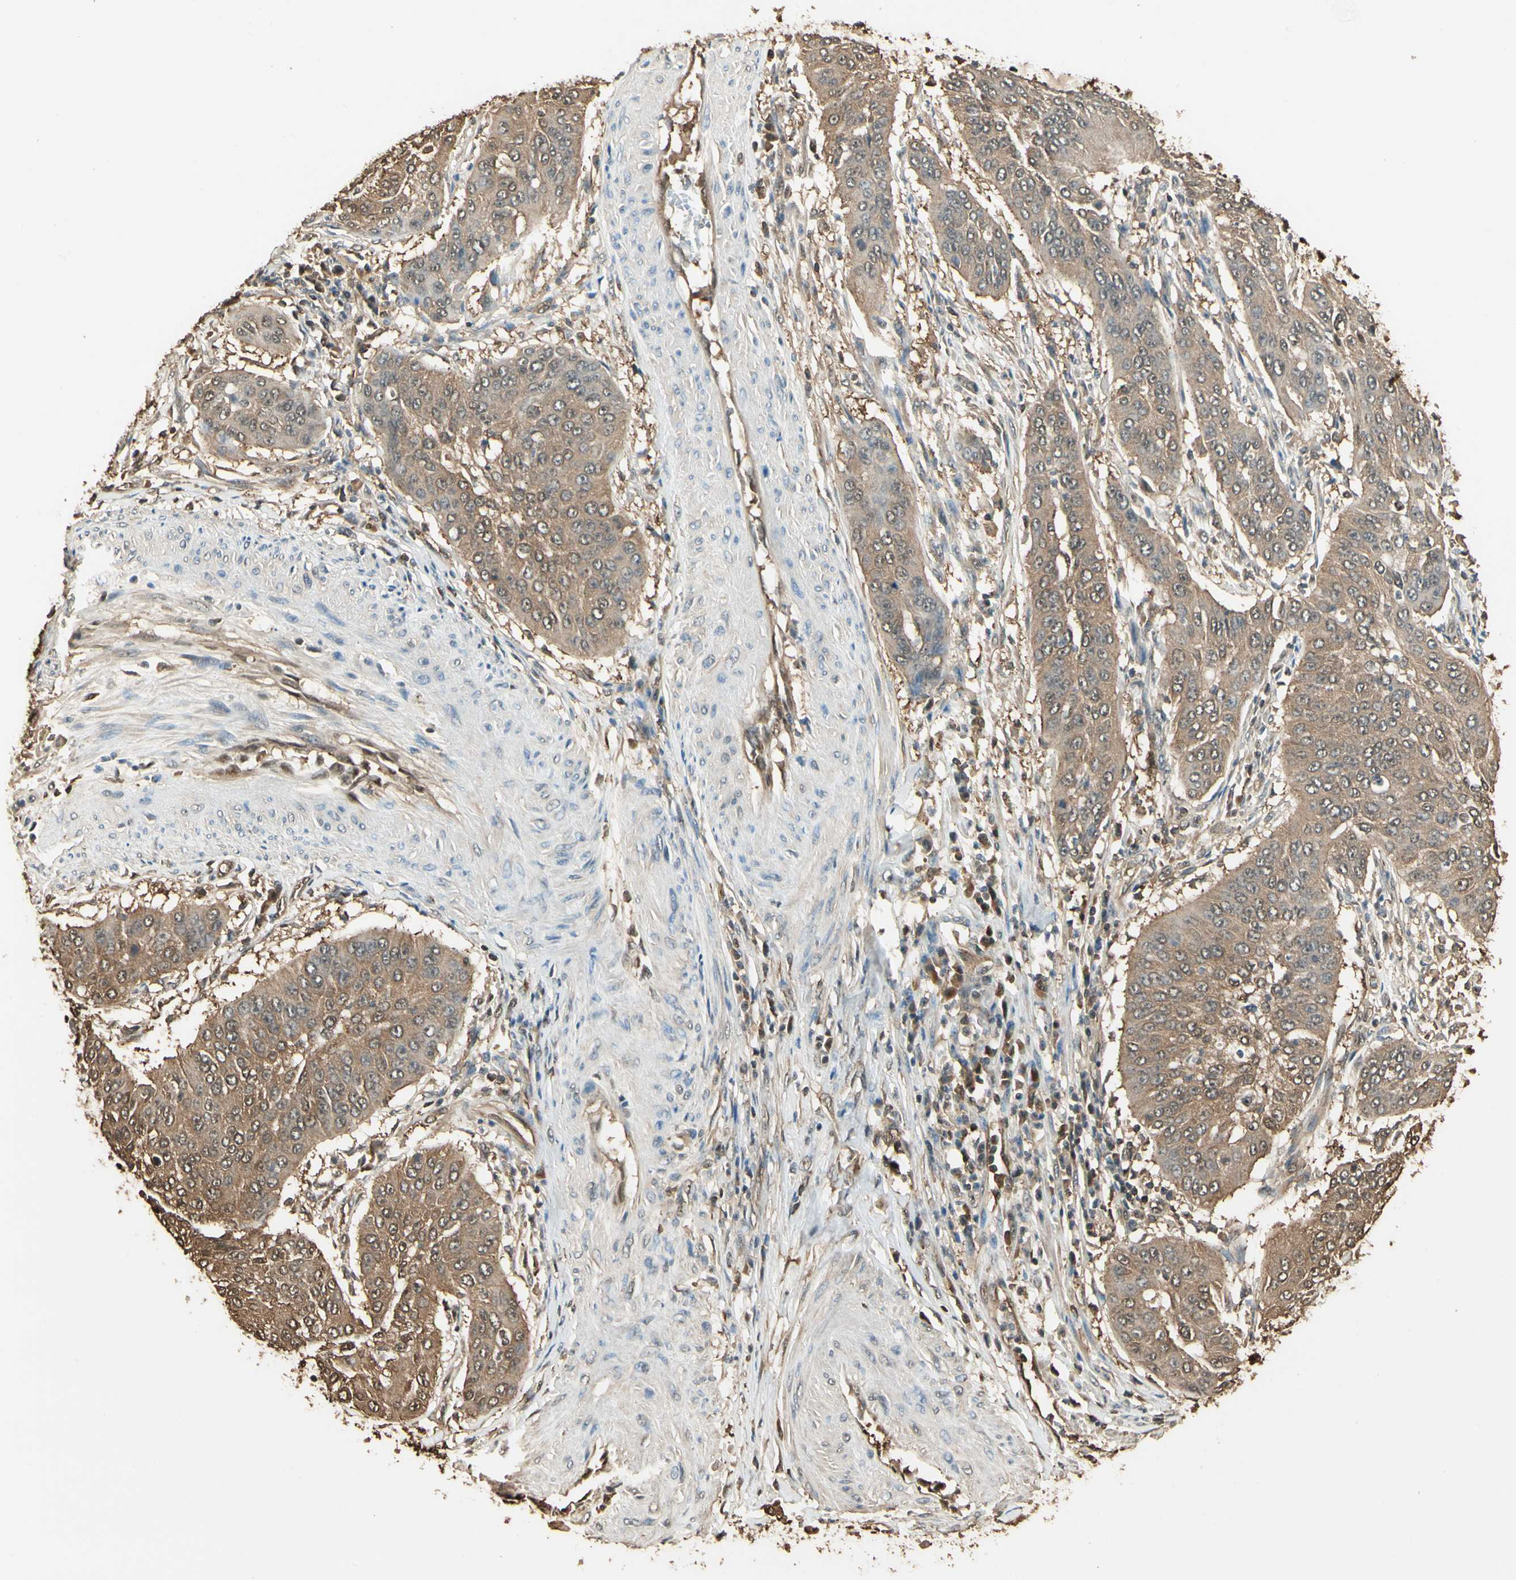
{"staining": {"intensity": "moderate", "quantity": ">75%", "location": "cytoplasmic/membranous"}, "tissue": "cervical cancer", "cell_type": "Tumor cells", "image_type": "cancer", "snomed": [{"axis": "morphology", "description": "Normal tissue, NOS"}, {"axis": "morphology", "description": "Squamous cell carcinoma, NOS"}, {"axis": "topography", "description": "Cervix"}], "caption": "An immunohistochemistry (IHC) photomicrograph of tumor tissue is shown. Protein staining in brown highlights moderate cytoplasmic/membranous positivity in cervical cancer (squamous cell carcinoma) within tumor cells. (DAB IHC, brown staining for protein, blue staining for nuclei).", "gene": "YWHAE", "patient": {"sex": "female", "age": 39}}